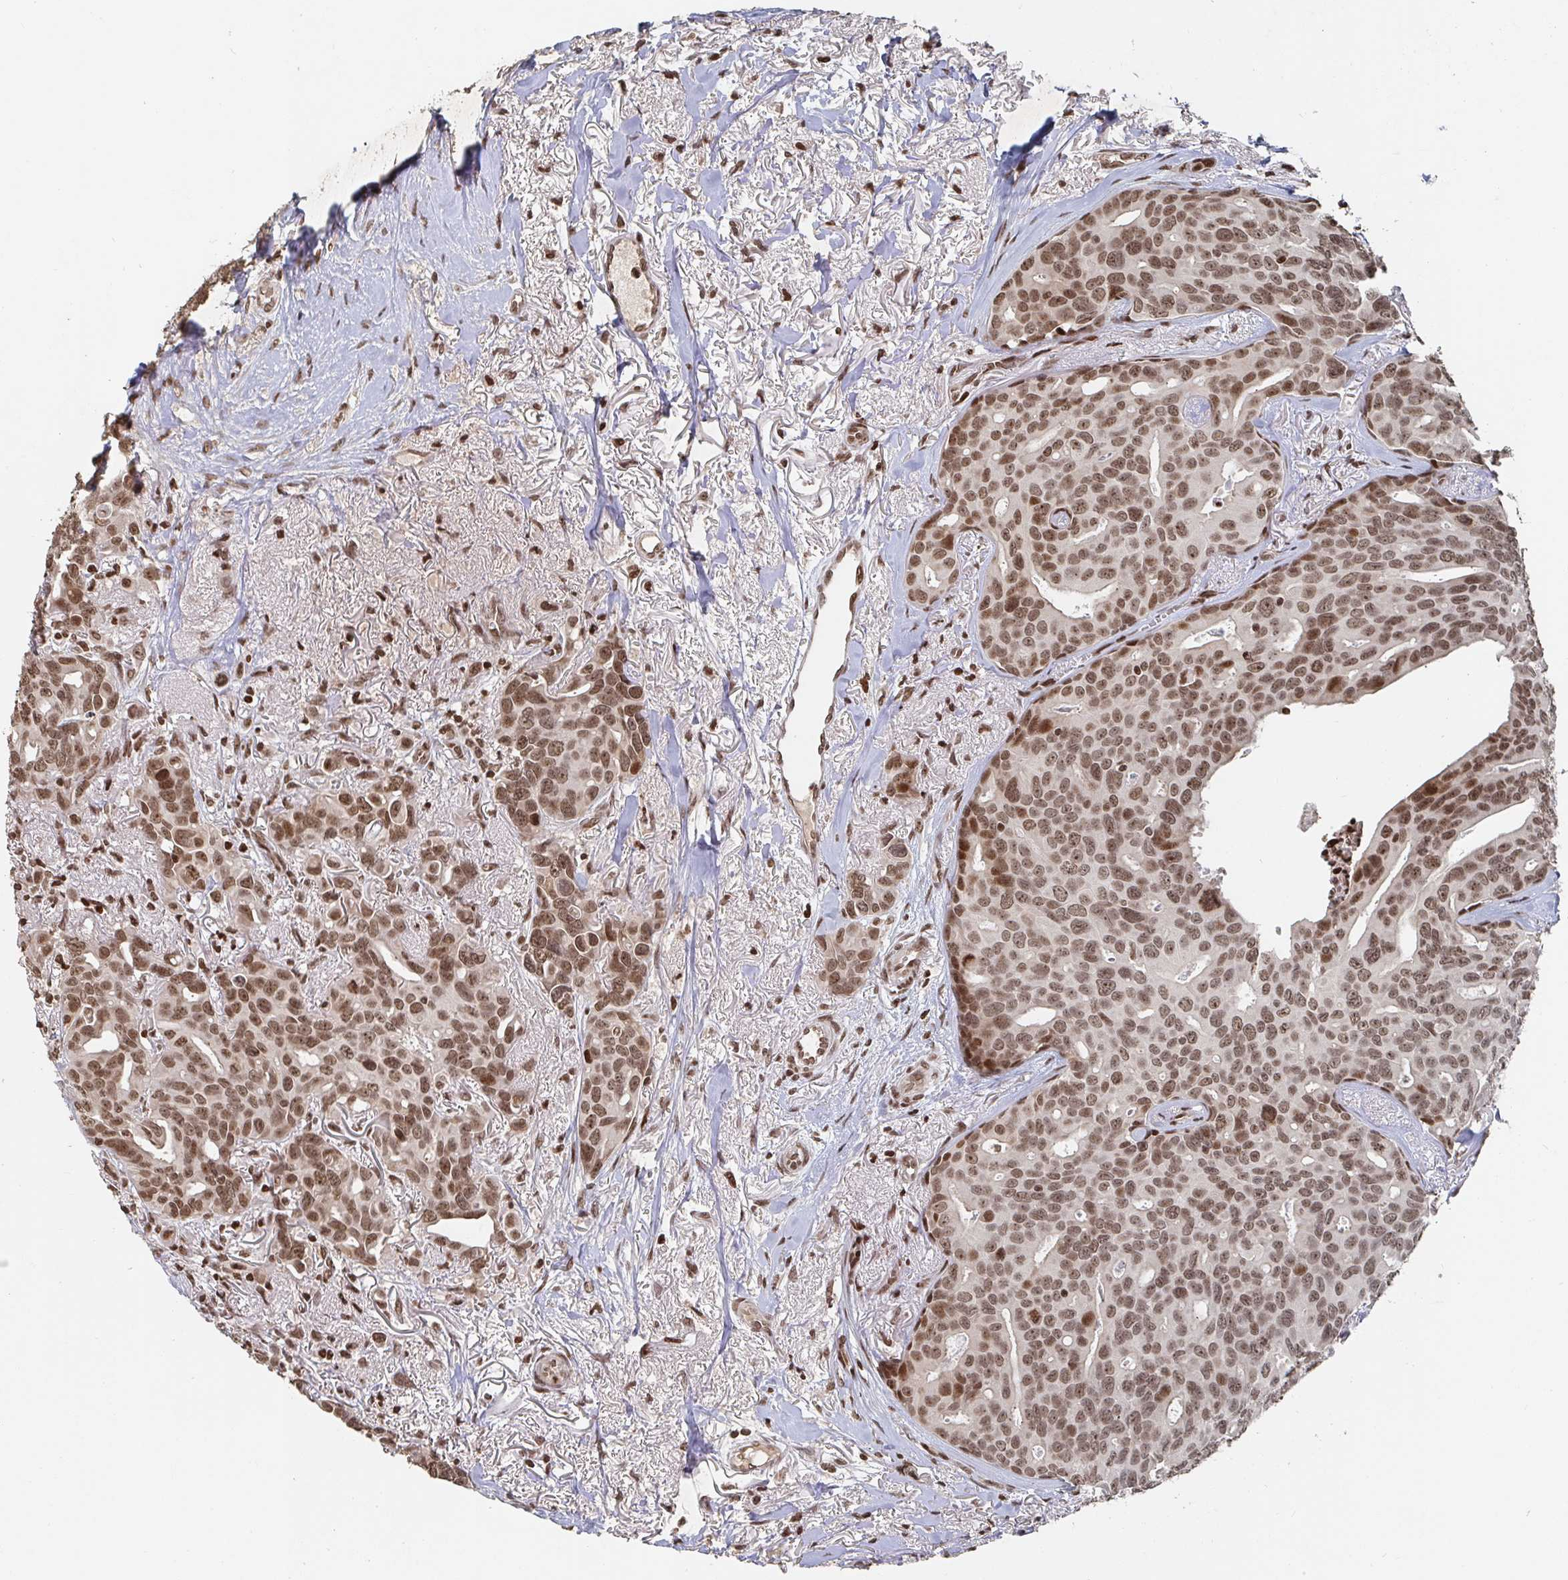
{"staining": {"intensity": "moderate", "quantity": ">75%", "location": "nuclear"}, "tissue": "breast cancer", "cell_type": "Tumor cells", "image_type": "cancer", "snomed": [{"axis": "morphology", "description": "Duct carcinoma"}, {"axis": "topography", "description": "Breast"}], "caption": "Brown immunohistochemical staining in human breast intraductal carcinoma shows moderate nuclear positivity in about >75% of tumor cells.", "gene": "ZDHHC12", "patient": {"sex": "female", "age": 54}}